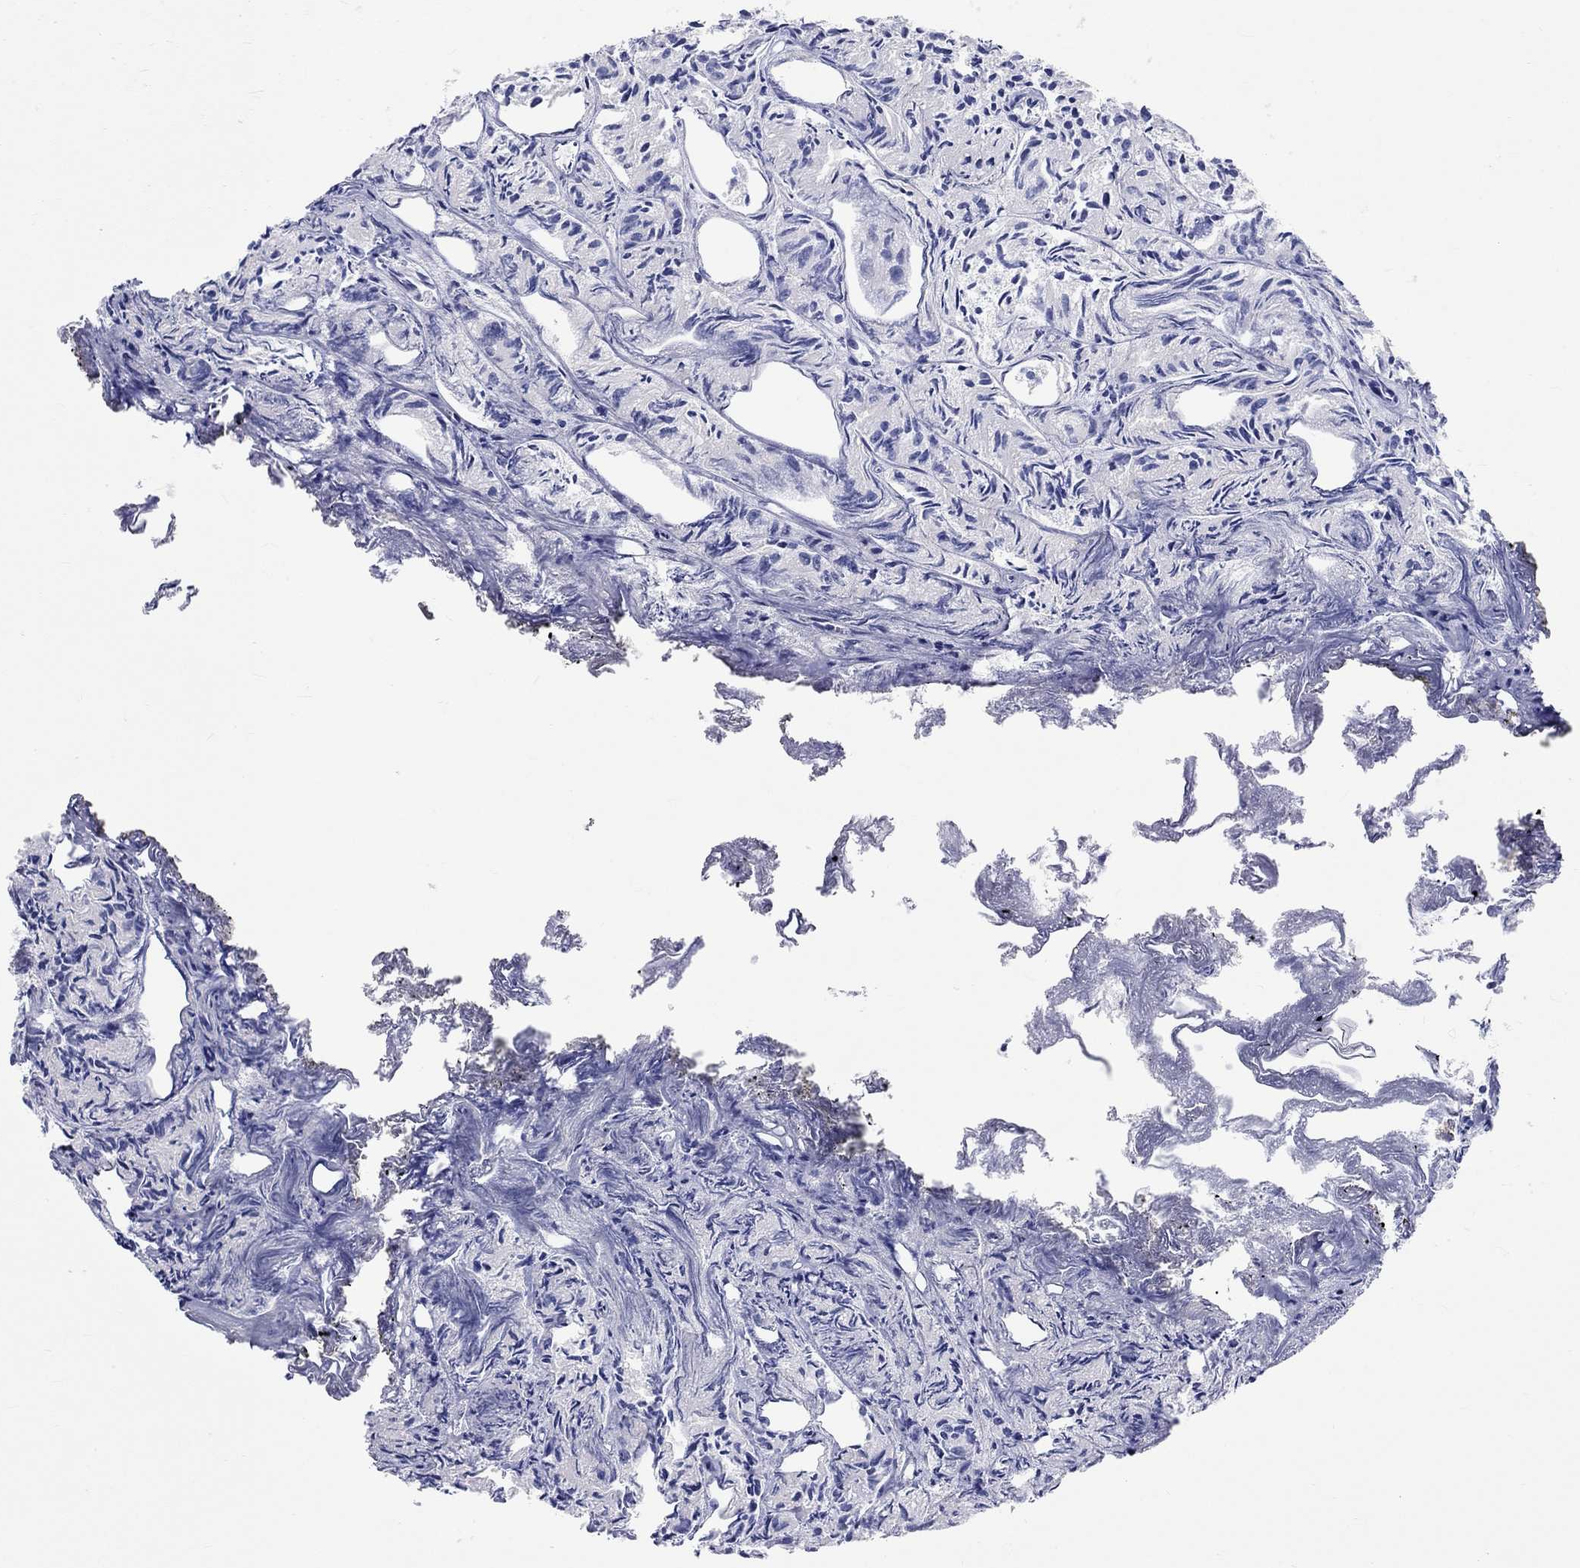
{"staining": {"intensity": "weak", "quantity": "<25%", "location": "cytoplasmic/membranous"}, "tissue": "prostate cancer", "cell_type": "Tumor cells", "image_type": "cancer", "snomed": [{"axis": "morphology", "description": "Adenocarcinoma, Medium grade"}, {"axis": "topography", "description": "Prostate"}], "caption": "DAB immunohistochemical staining of human medium-grade adenocarcinoma (prostate) displays no significant expression in tumor cells.", "gene": "SPATA9", "patient": {"sex": "male", "age": 74}}